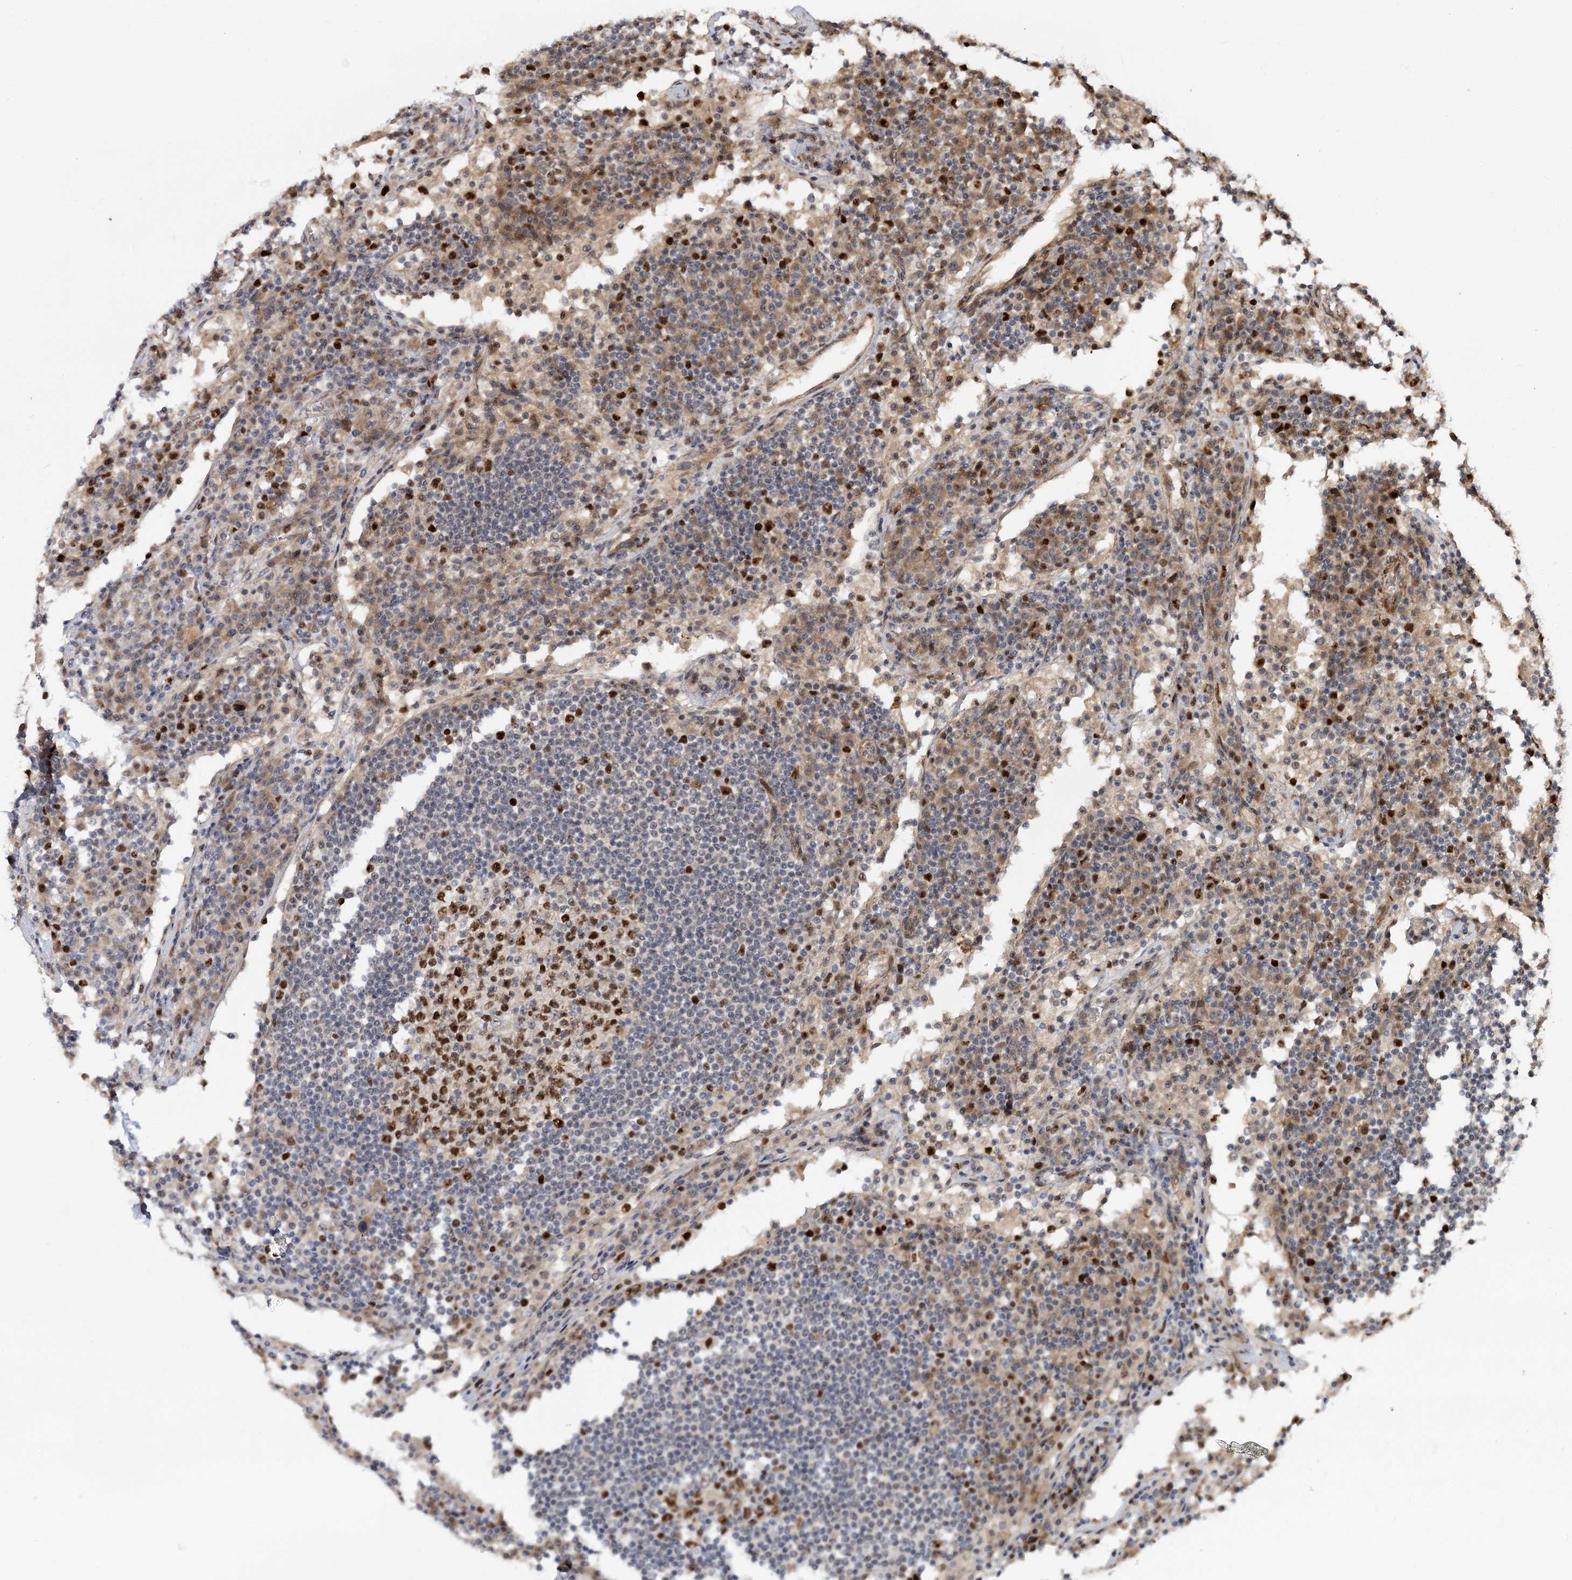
{"staining": {"intensity": "strong", "quantity": ">75%", "location": "nuclear"}, "tissue": "lymph node", "cell_type": "Germinal center cells", "image_type": "normal", "snomed": [{"axis": "morphology", "description": "Normal tissue, NOS"}, {"axis": "topography", "description": "Lymph node"}], "caption": "An image showing strong nuclear positivity in about >75% of germinal center cells in normal lymph node, as visualized by brown immunohistochemical staining.", "gene": "PIK3C2A", "patient": {"sex": "female", "age": 53}}